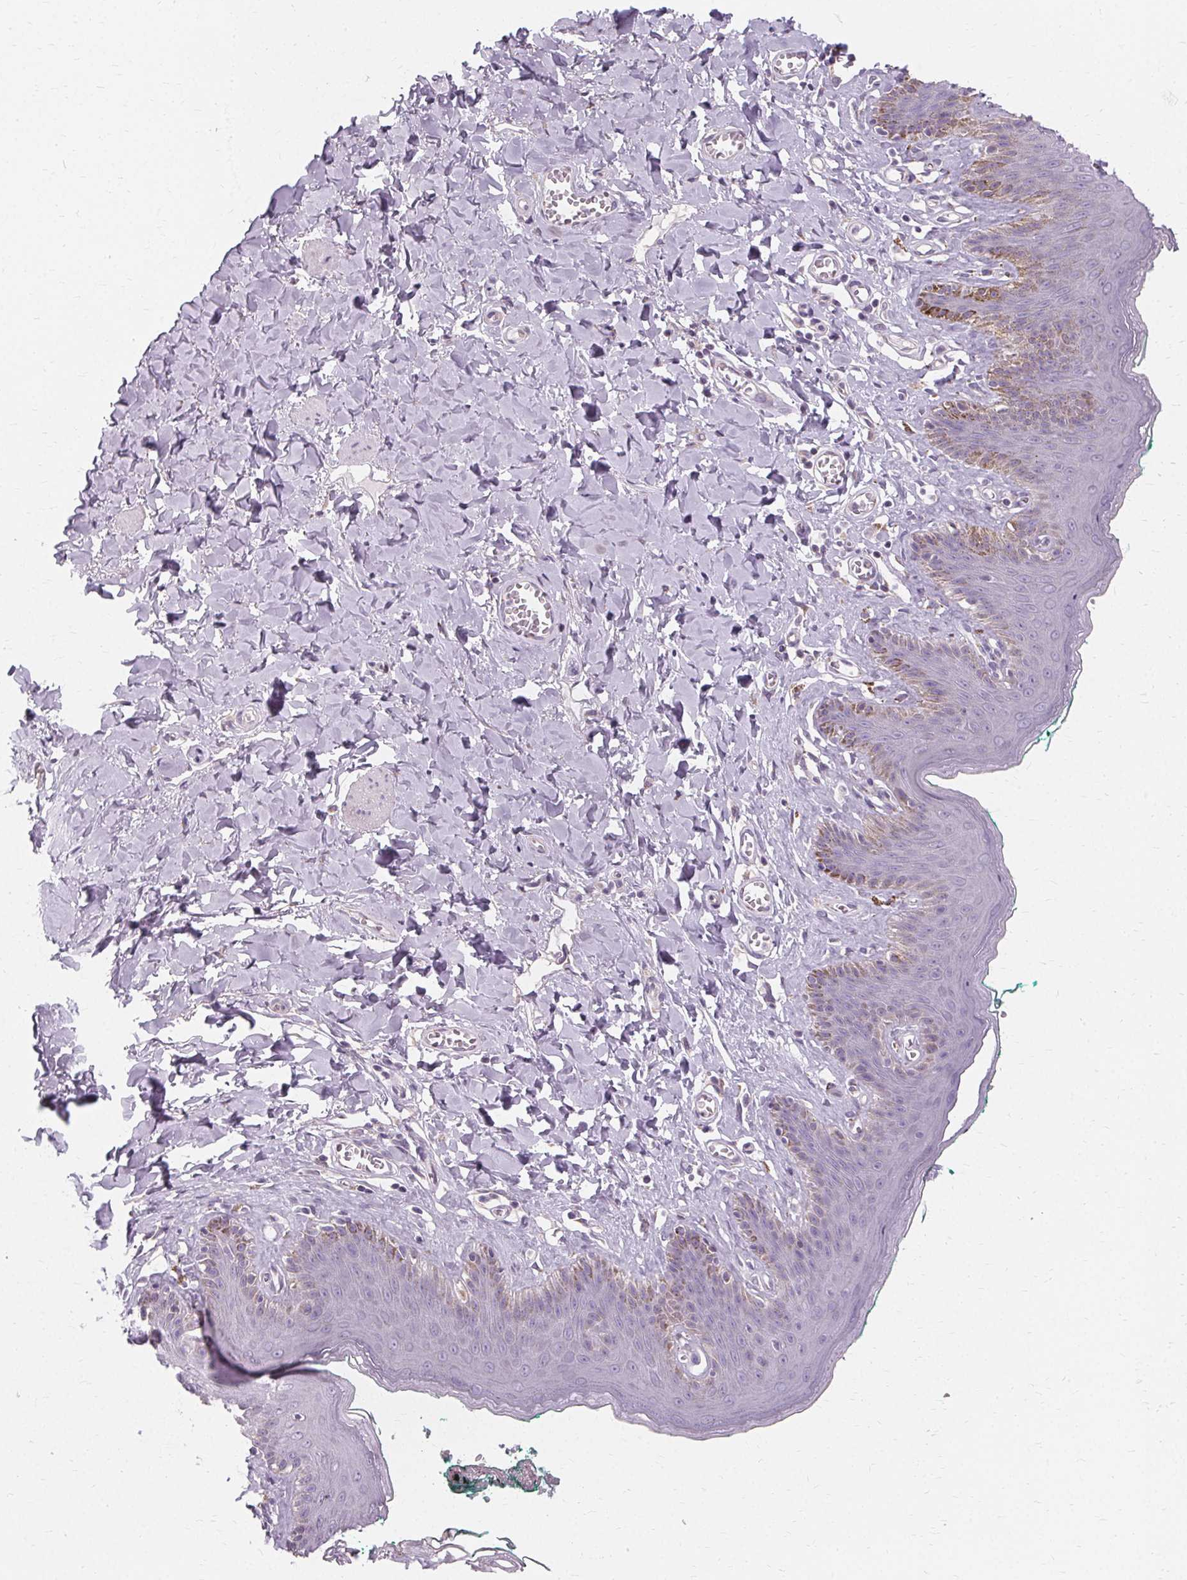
{"staining": {"intensity": "negative", "quantity": "none", "location": "none"}, "tissue": "skin", "cell_type": "Epidermal cells", "image_type": "normal", "snomed": [{"axis": "morphology", "description": "Normal tissue, NOS"}, {"axis": "topography", "description": "Vulva"}, {"axis": "topography", "description": "Peripheral nerve tissue"}], "caption": "DAB immunohistochemical staining of normal skin shows no significant staining in epidermal cells. (DAB (3,3'-diaminobenzidine) IHC with hematoxylin counter stain).", "gene": "FCRL3", "patient": {"sex": "female", "age": 66}}